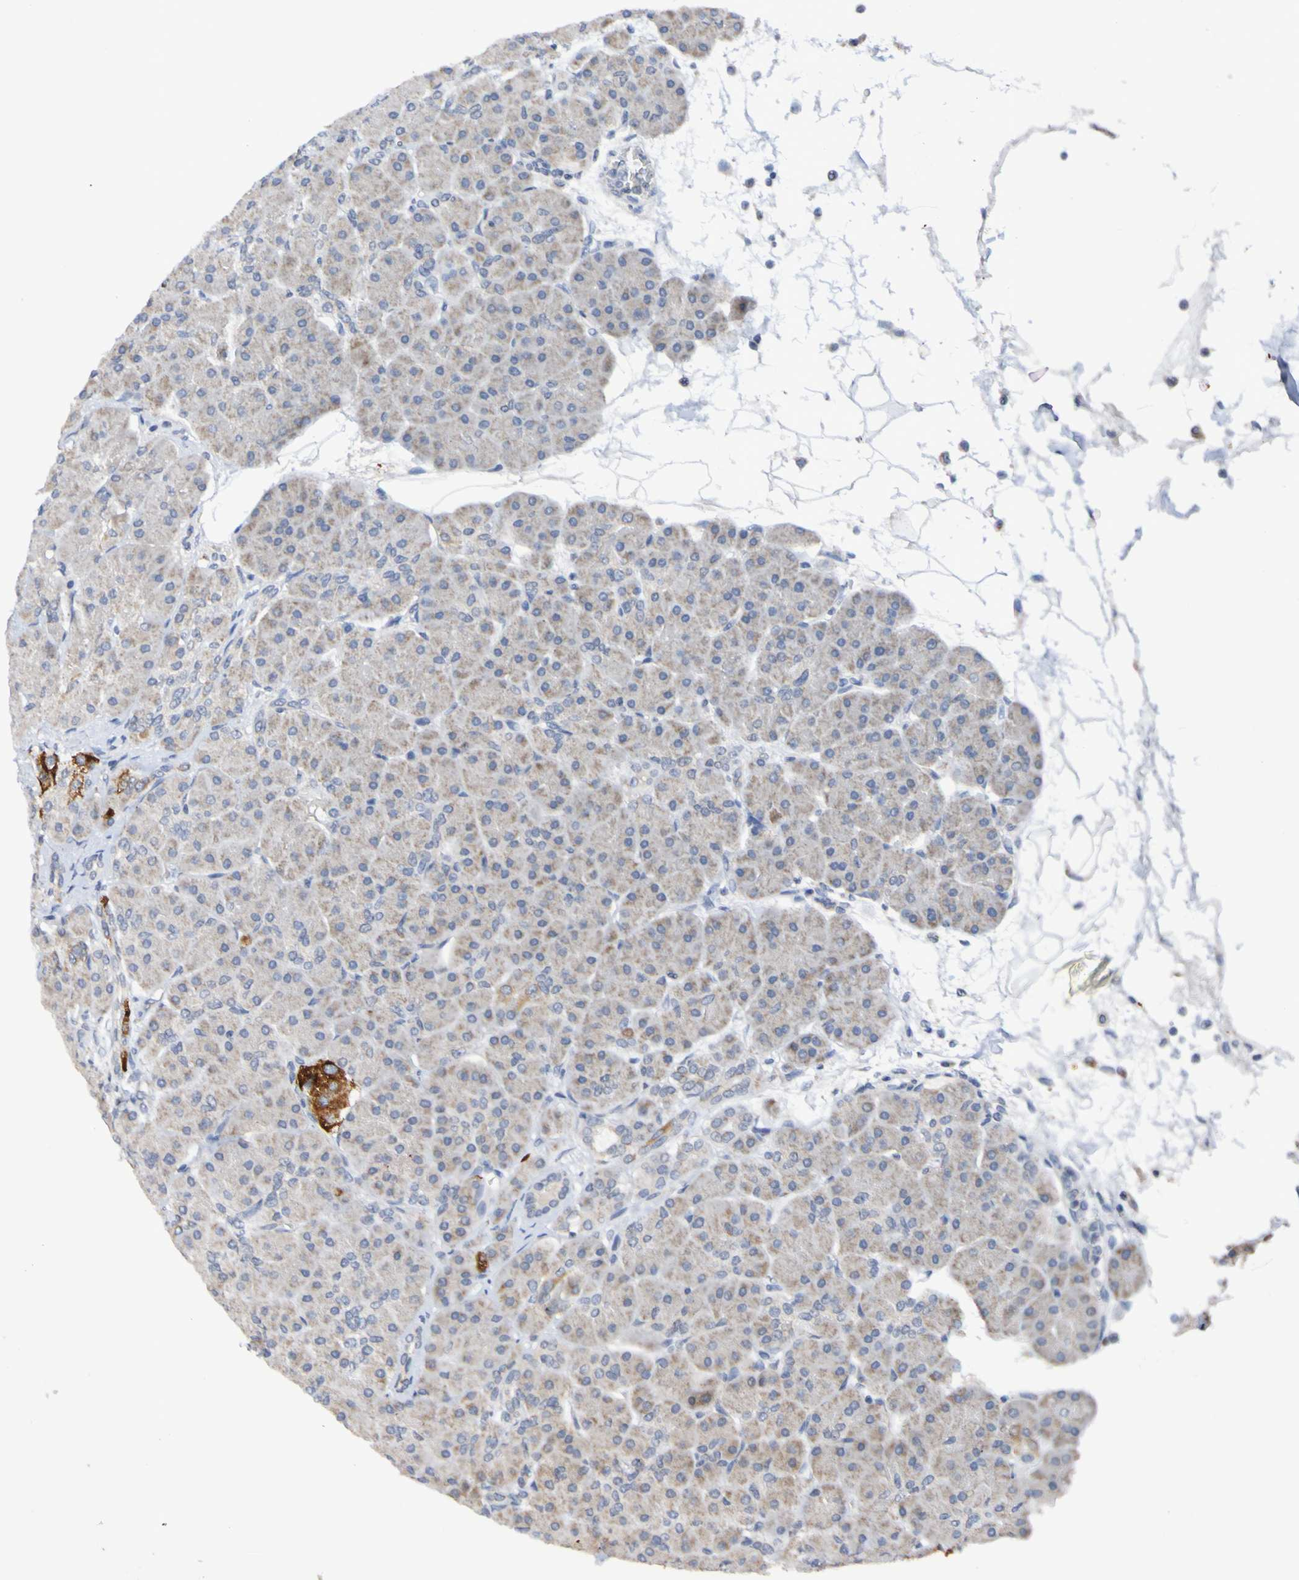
{"staining": {"intensity": "weak", "quantity": ">75%", "location": "cytoplasmic/membranous"}, "tissue": "pancreas", "cell_type": "Exocrine glandular cells", "image_type": "normal", "snomed": [{"axis": "morphology", "description": "Normal tissue, NOS"}, {"axis": "topography", "description": "Pancreas"}], "caption": "An immunohistochemistry image of normal tissue is shown. Protein staining in brown labels weak cytoplasmic/membranous positivity in pancreas within exocrine glandular cells. The protein of interest is shown in brown color, while the nuclei are stained blue.", "gene": "PTP4A2", "patient": {"sex": "male", "age": 66}}